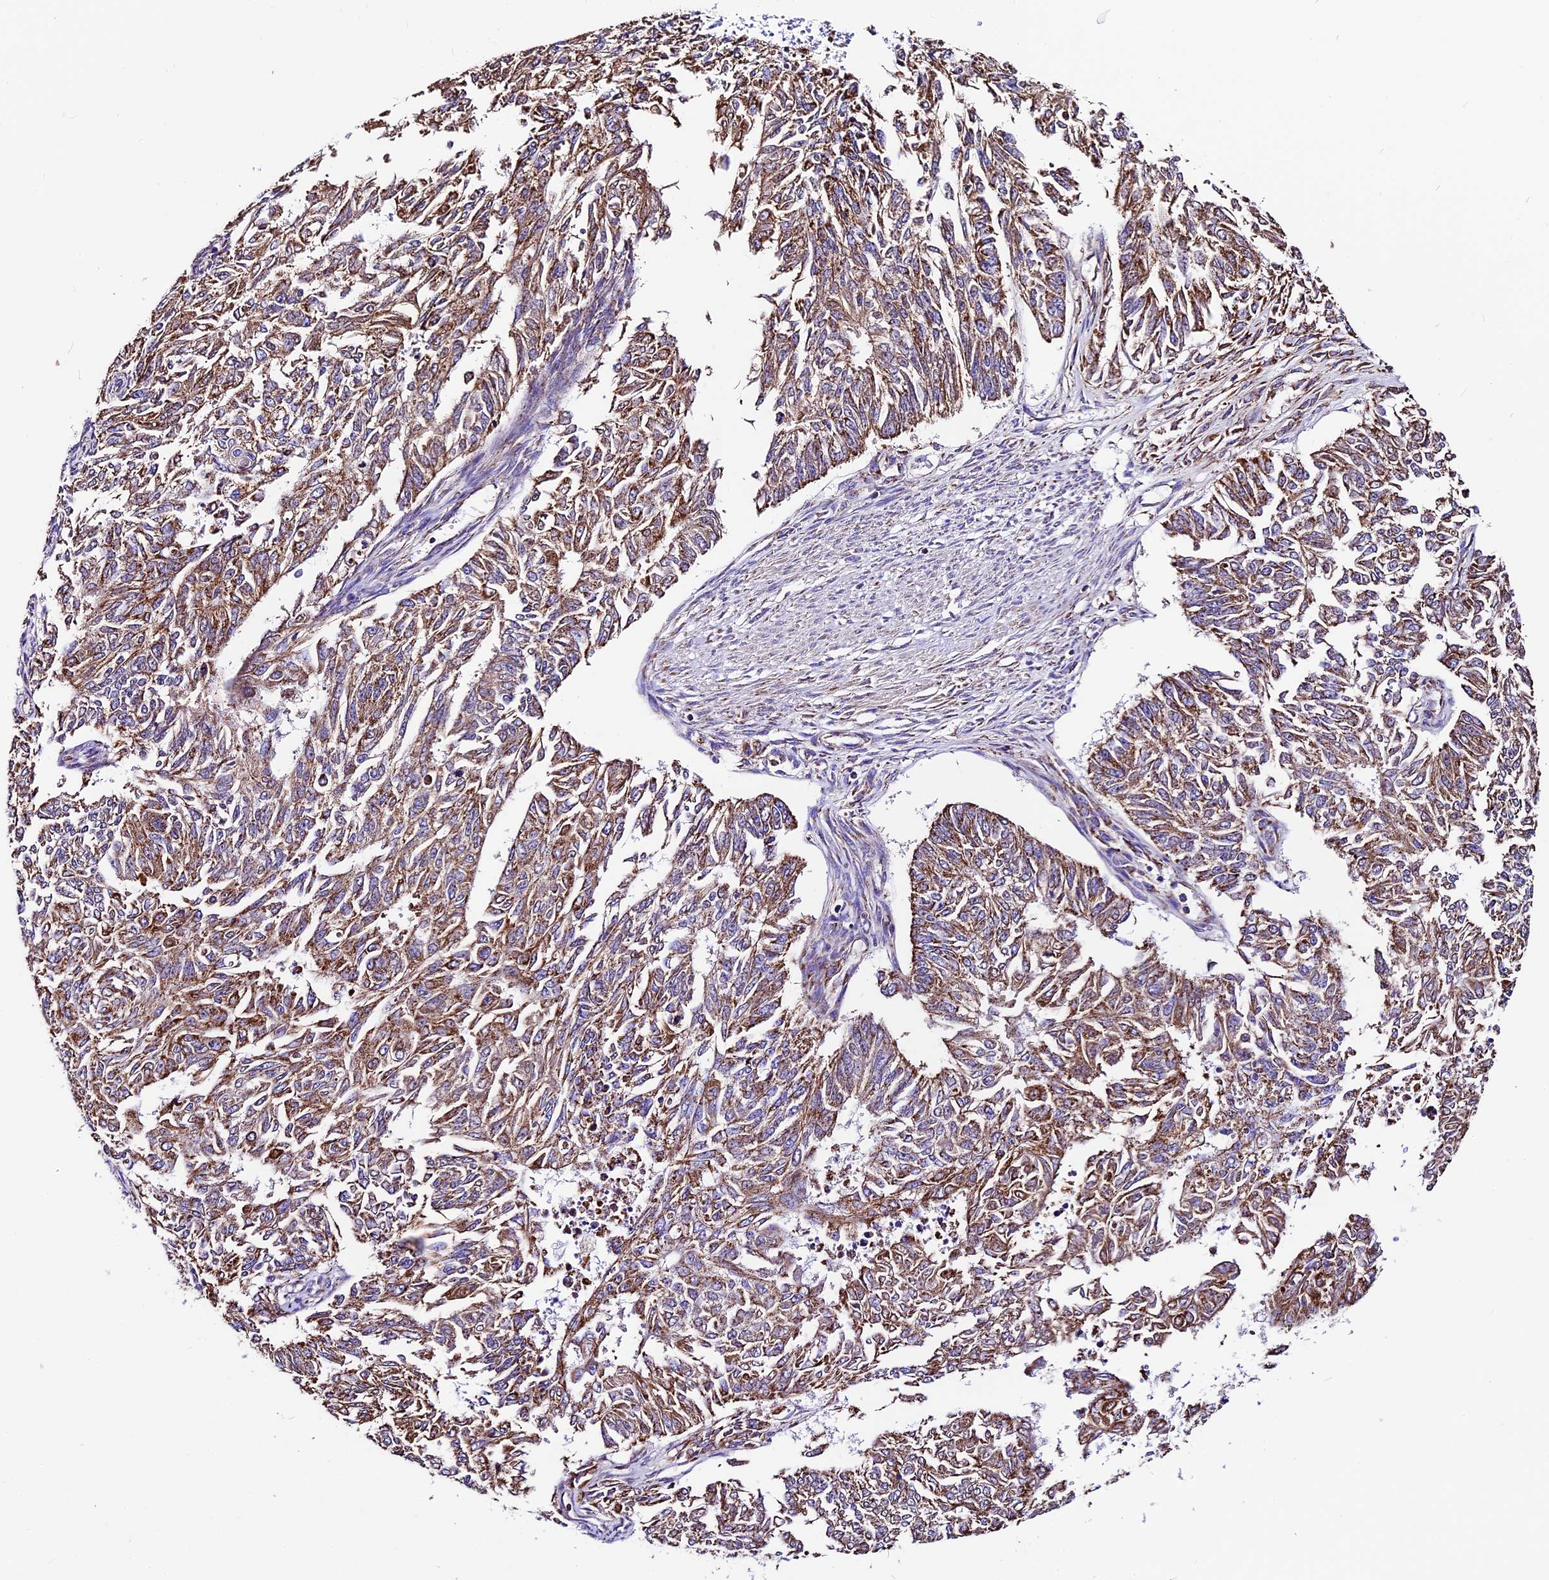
{"staining": {"intensity": "moderate", "quantity": ">75%", "location": "cytoplasmic/membranous"}, "tissue": "endometrial cancer", "cell_type": "Tumor cells", "image_type": "cancer", "snomed": [{"axis": "morphology", "description": "Adenocarcinoma, NOS"}, {"axis": "topography", "description": "Endometrium"}], "caption": "The photomicrograph shows staining of endometrial adenocarcinoma, revealing moderate cytoplasmic/membranous protein expression (brown color) within tumor cells.", "gene": "DCAF5", "patient": {"sex": "female", "age": 32}}